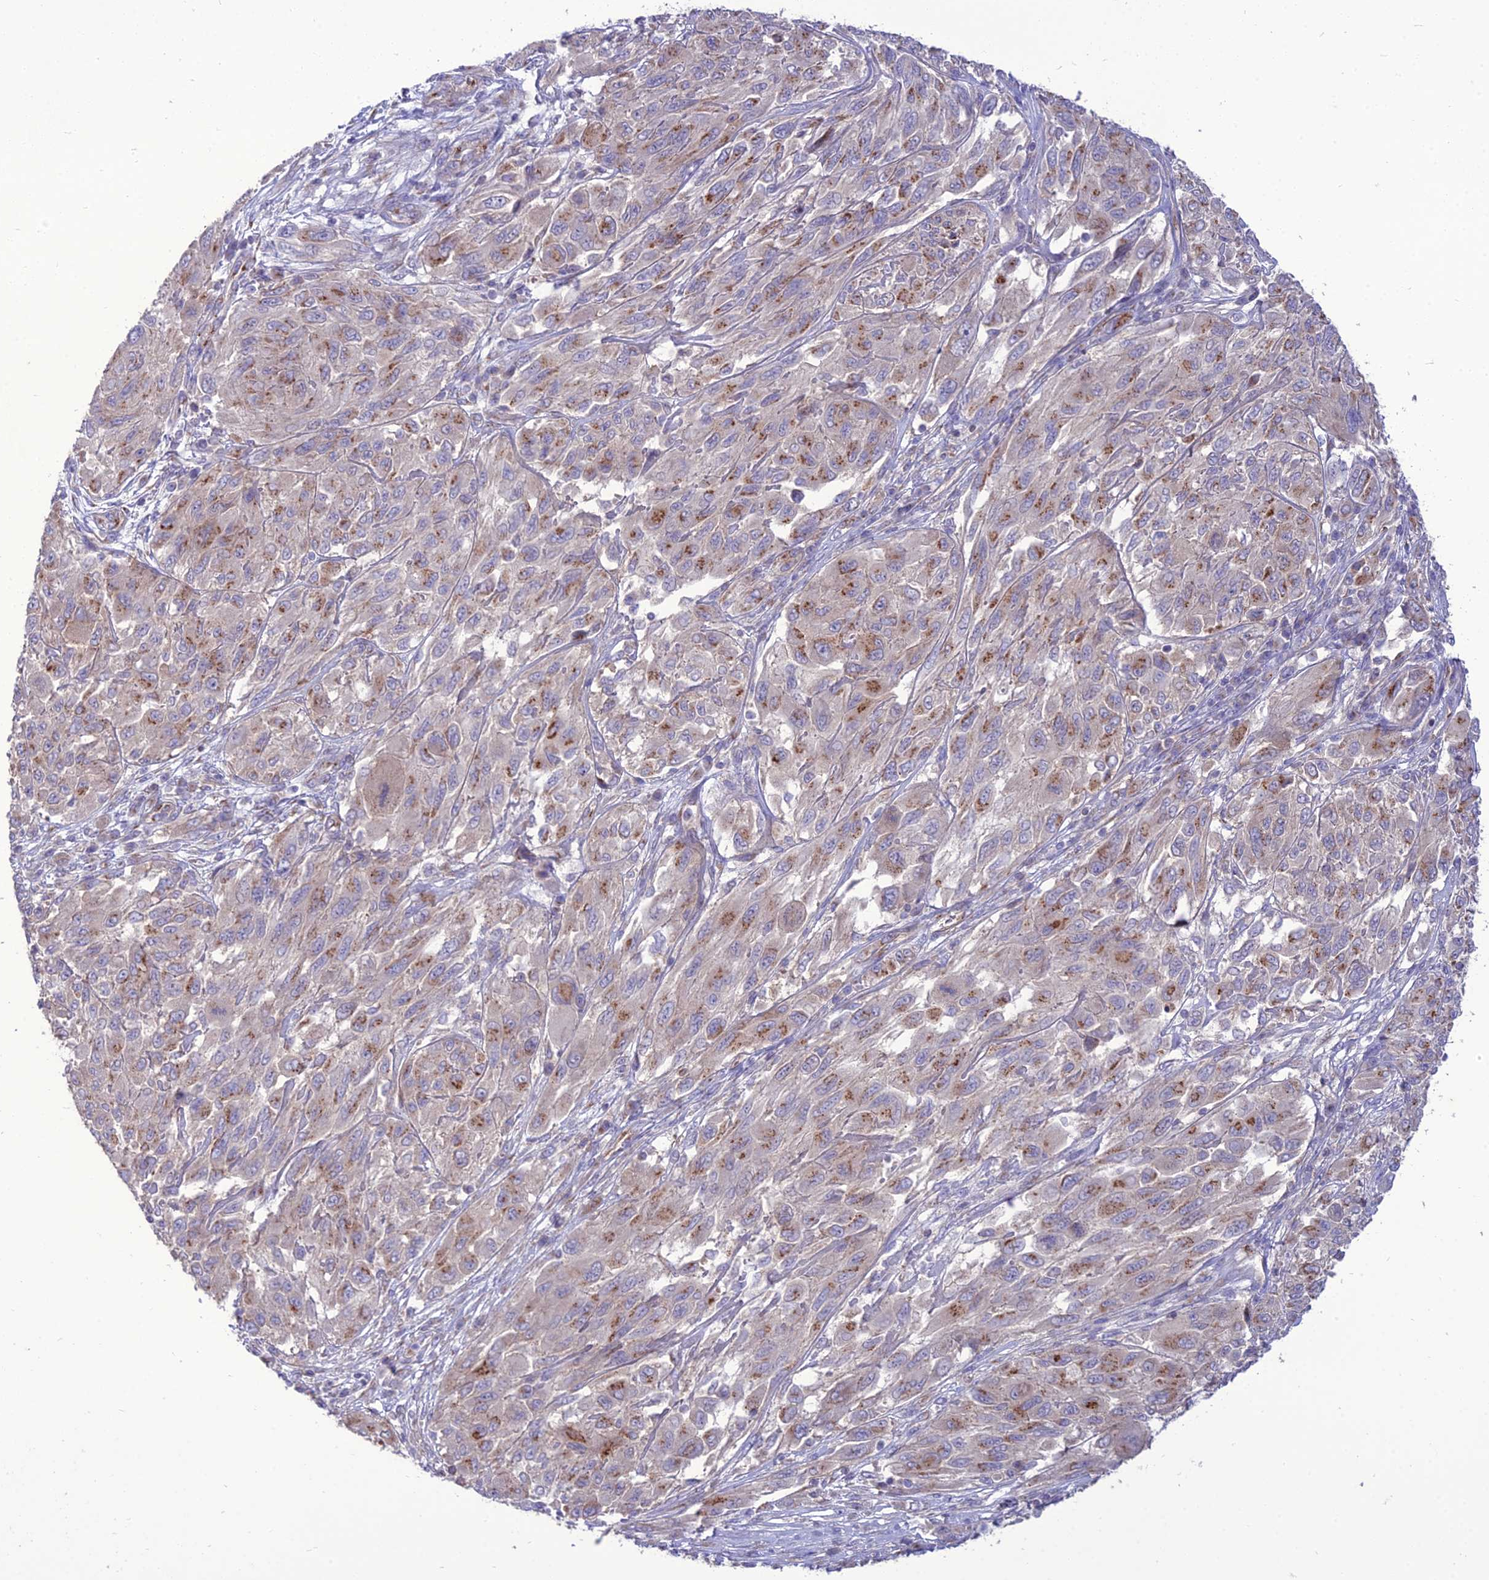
{"staining": {"intensity": "moderate", "quantity": "25%-75%", "location": "cytoplasmic/membranous"}, "tissue": "melanoma", "cell_type": "Tumor cells", "image_type": "cancer", "snomed": [{"axis": "morphology", "description": "Malignant melanoma, NOS"}, {"axis": "topography", "description": "Skin"}], "caption": "Malignant melanoma tissue demonstrates moderate cytoplasmic/membranous staining in about 25%-75% of tumor cells", "gene": "SPRYD7", "patient": {"sex": "female", "age": 91}}